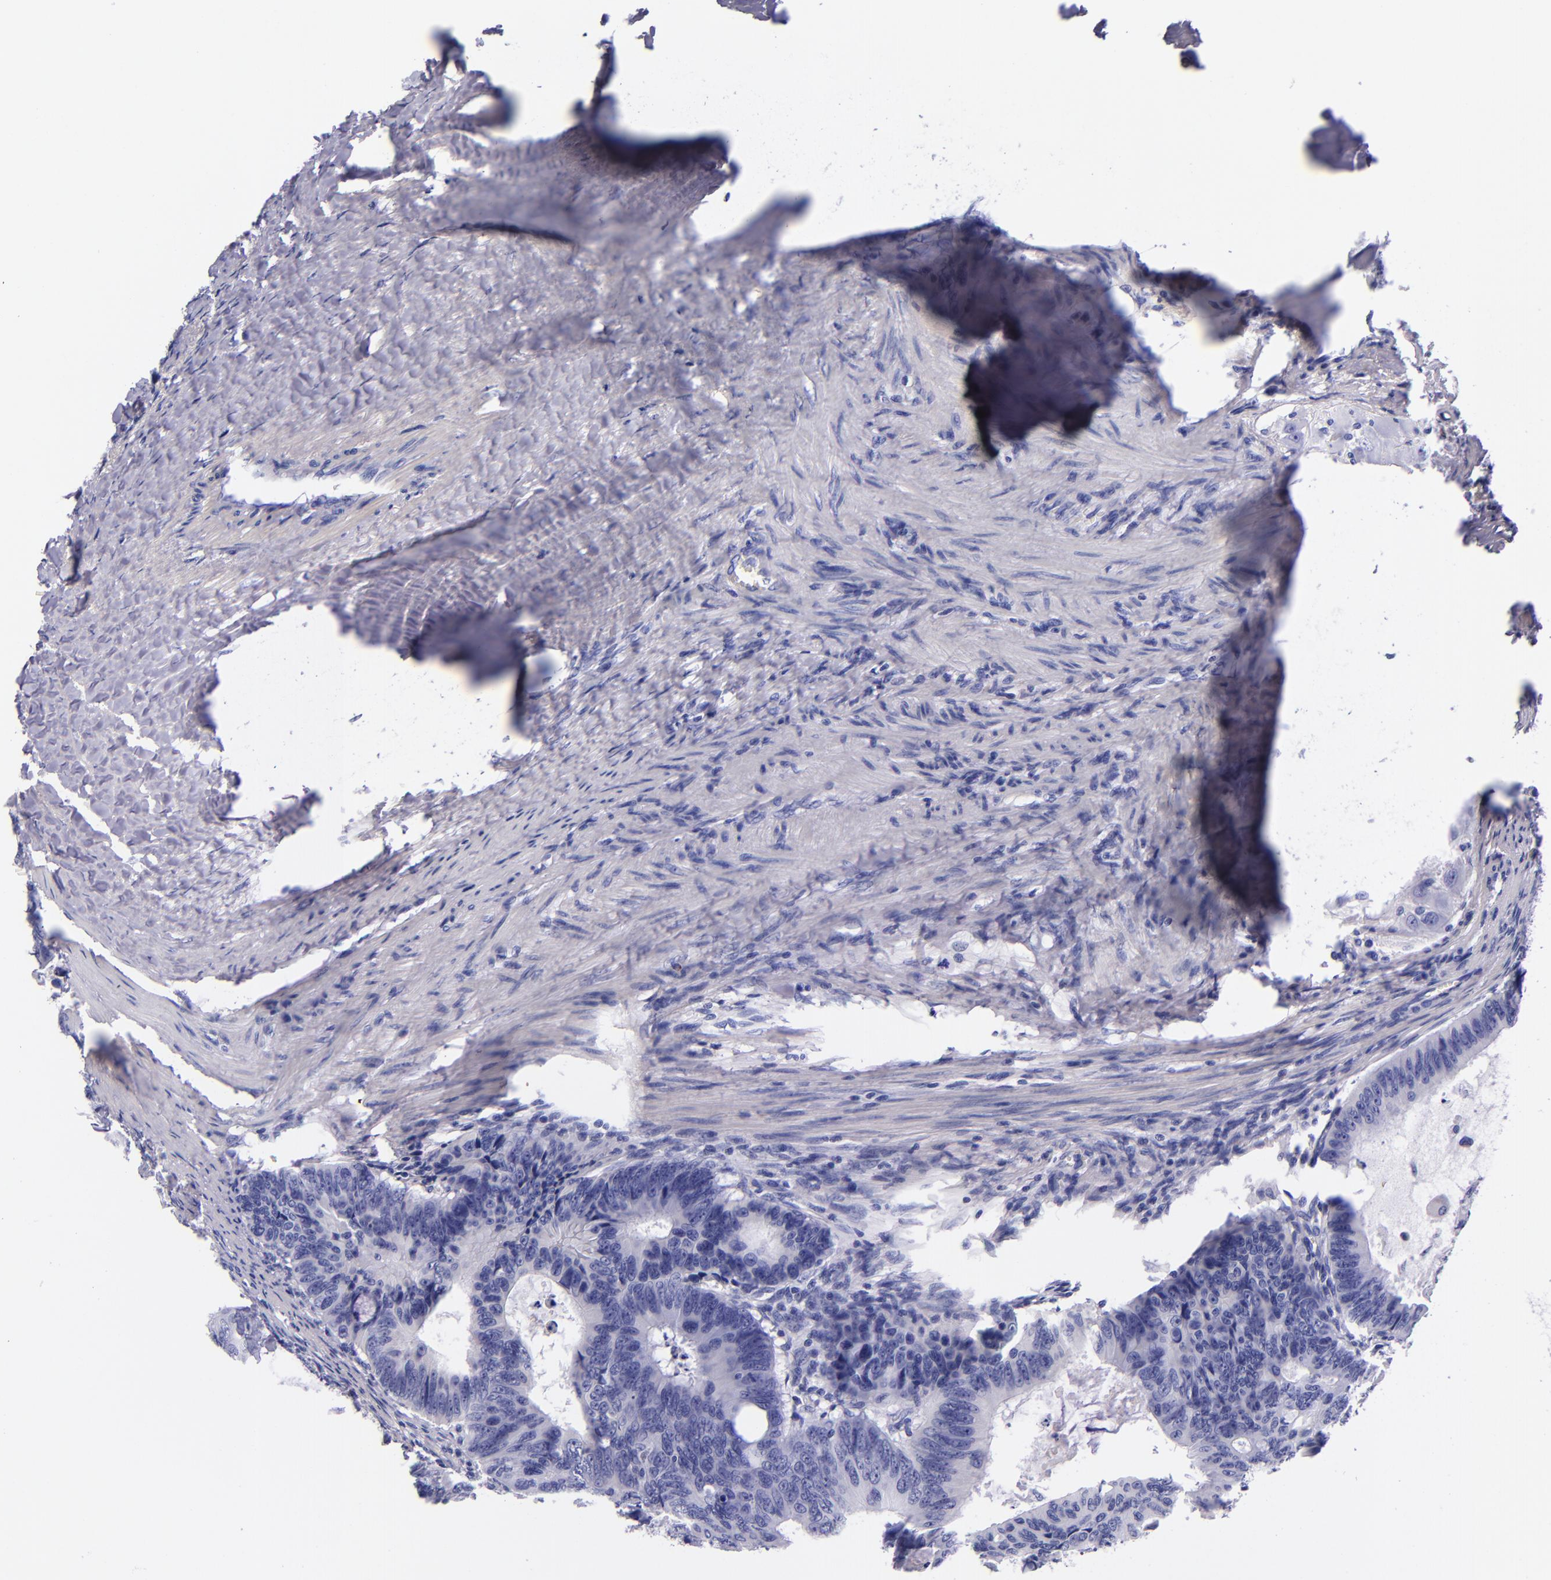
{"staining": {"intensity": "negative", "quantity": "none", "location": "none"}, "tissue": "colorectal cancer", "cell_type": "Tumor cells", "image_type": "cancer", "snomed": [{"axis": "morphology", "description": "Adenocarcinoma, NOS"}, {"axis": "topography", "description": "Colon"}], "caption": "This micrograph is of colorectal cancer stained with IHC to label a protein in brown with the nuclei are counter-stained blue. There is no staining in tumor cells. (DAB immunohistochemistry, high magnification).", "gene": "LAG3", "patient": {"sex": "female", "age": 55}}